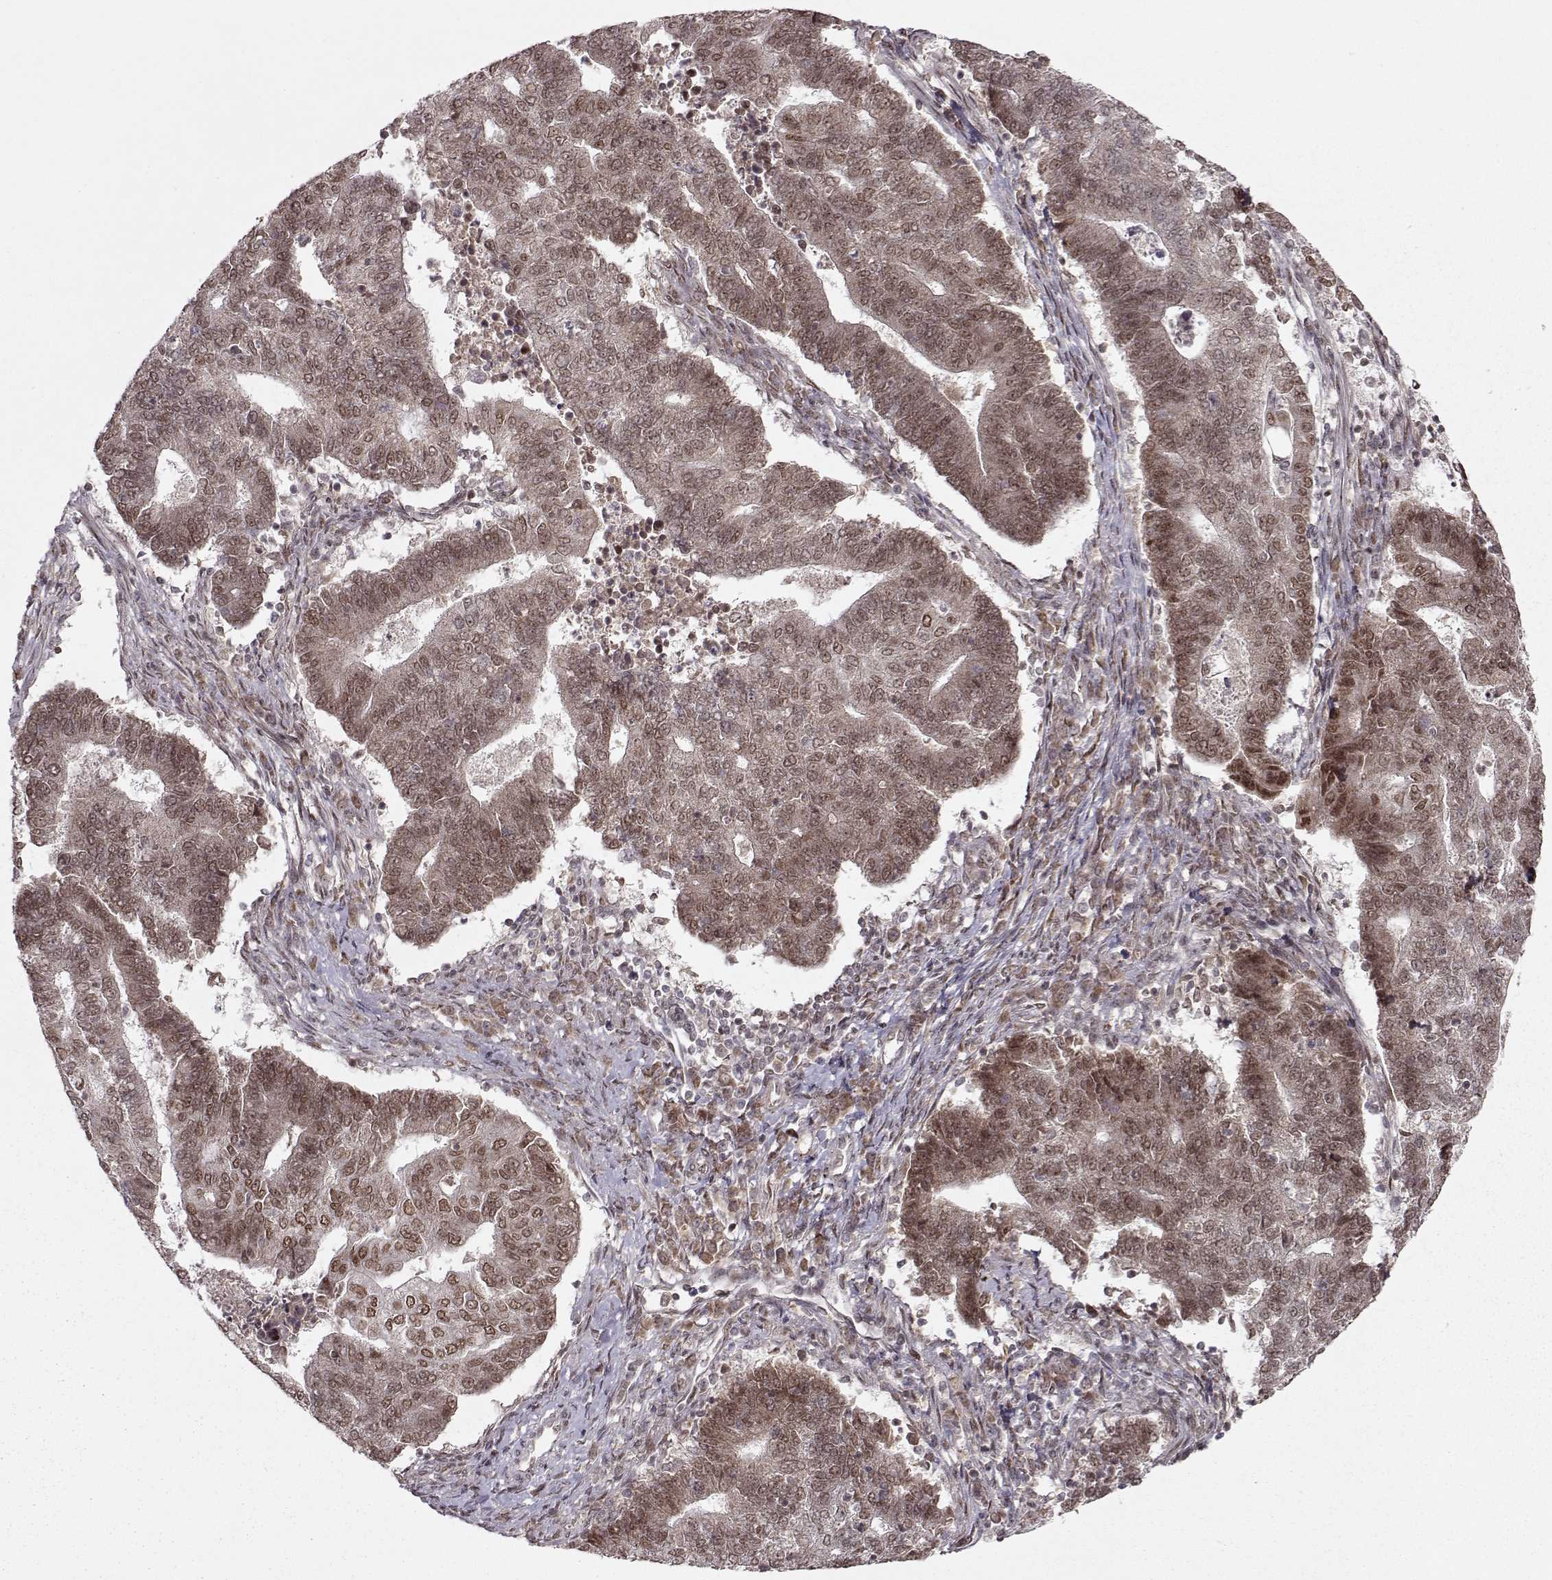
{"staining": {"intensity": "moderate", "quantity": ">75%", "location": "cytoplasmic/membranous,nuclear"}, "tissue": "endometrial cancer", "cell_type": "Tumor cells", "image_type": "cancer", "snomed": [{"axis": "morphology", "description": "Adenocarcinoma, NOS"}, {"axis": "topography", "description": "Uterus"}, {"axis": "topography", "description": "Endometrium"}], "caption": "The image reveals a brown stain indicating the presence of a protein in the cytoplasmic/membranous and nuclear of tumor cells in endometrial cancer (adenocarcinoma).", "gene": "RAI1", "patient": {"sex": "female", "age": 54}}